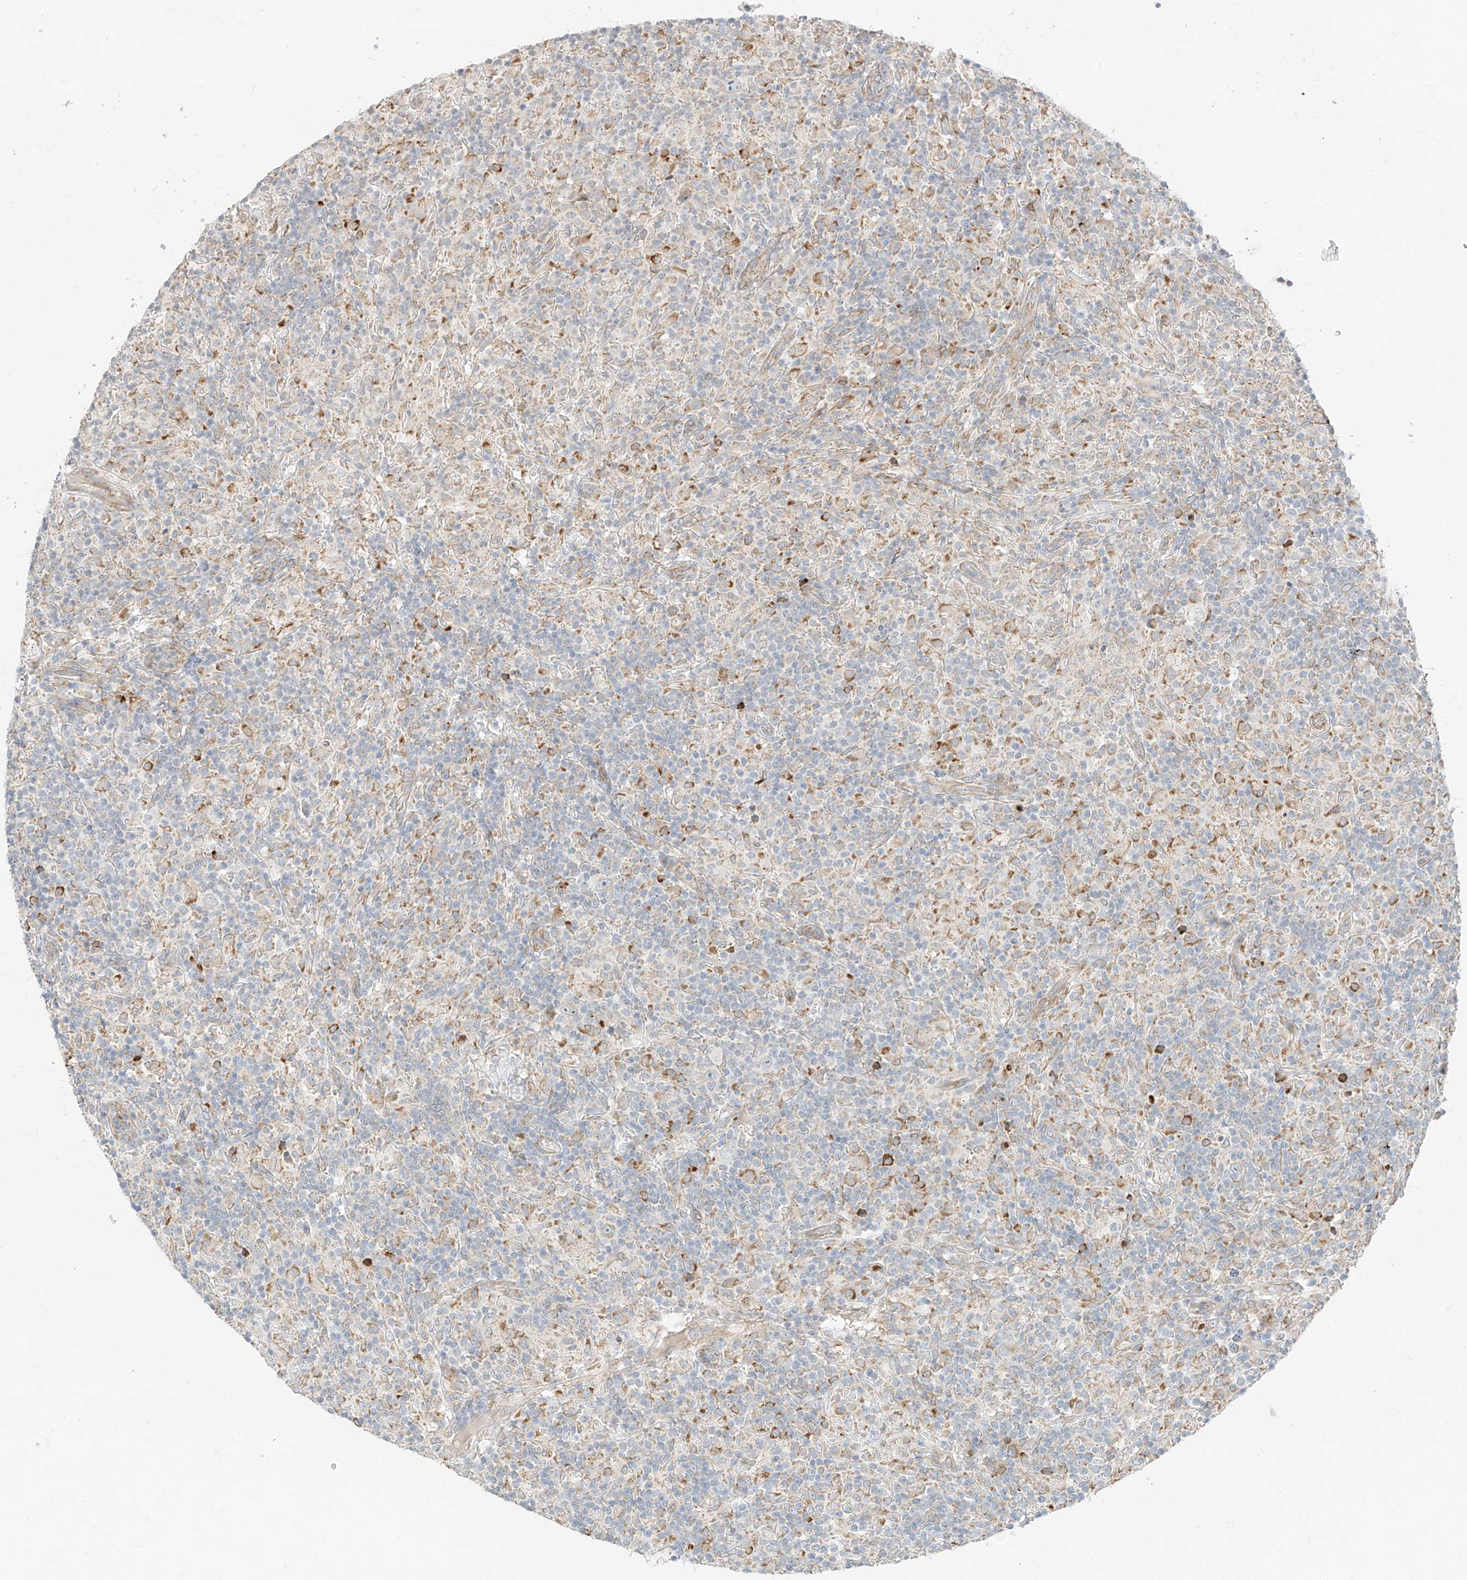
{"staining": {"intensity": "moderate", "quantity": "<25%", "location": "cytoplasmic/membranous"}, "tissue": "lymphoma", "cell_type": "Tumor cells", "image_type": "cancer", "snomed": [{"axis": "morphology", "description": "Hodgkin's disease, NOS"}, {"axis": "topography", "description": "Lymph node"}], "caption": "About <25% of tumor cells in human Hodgkin's disease exhibit moderate cytoplasmic/membranous protein positivity as visualized by brown immunohistochemical staining.", "gene": "STT3A", "patient": {"sex": "male", "age": 70}}